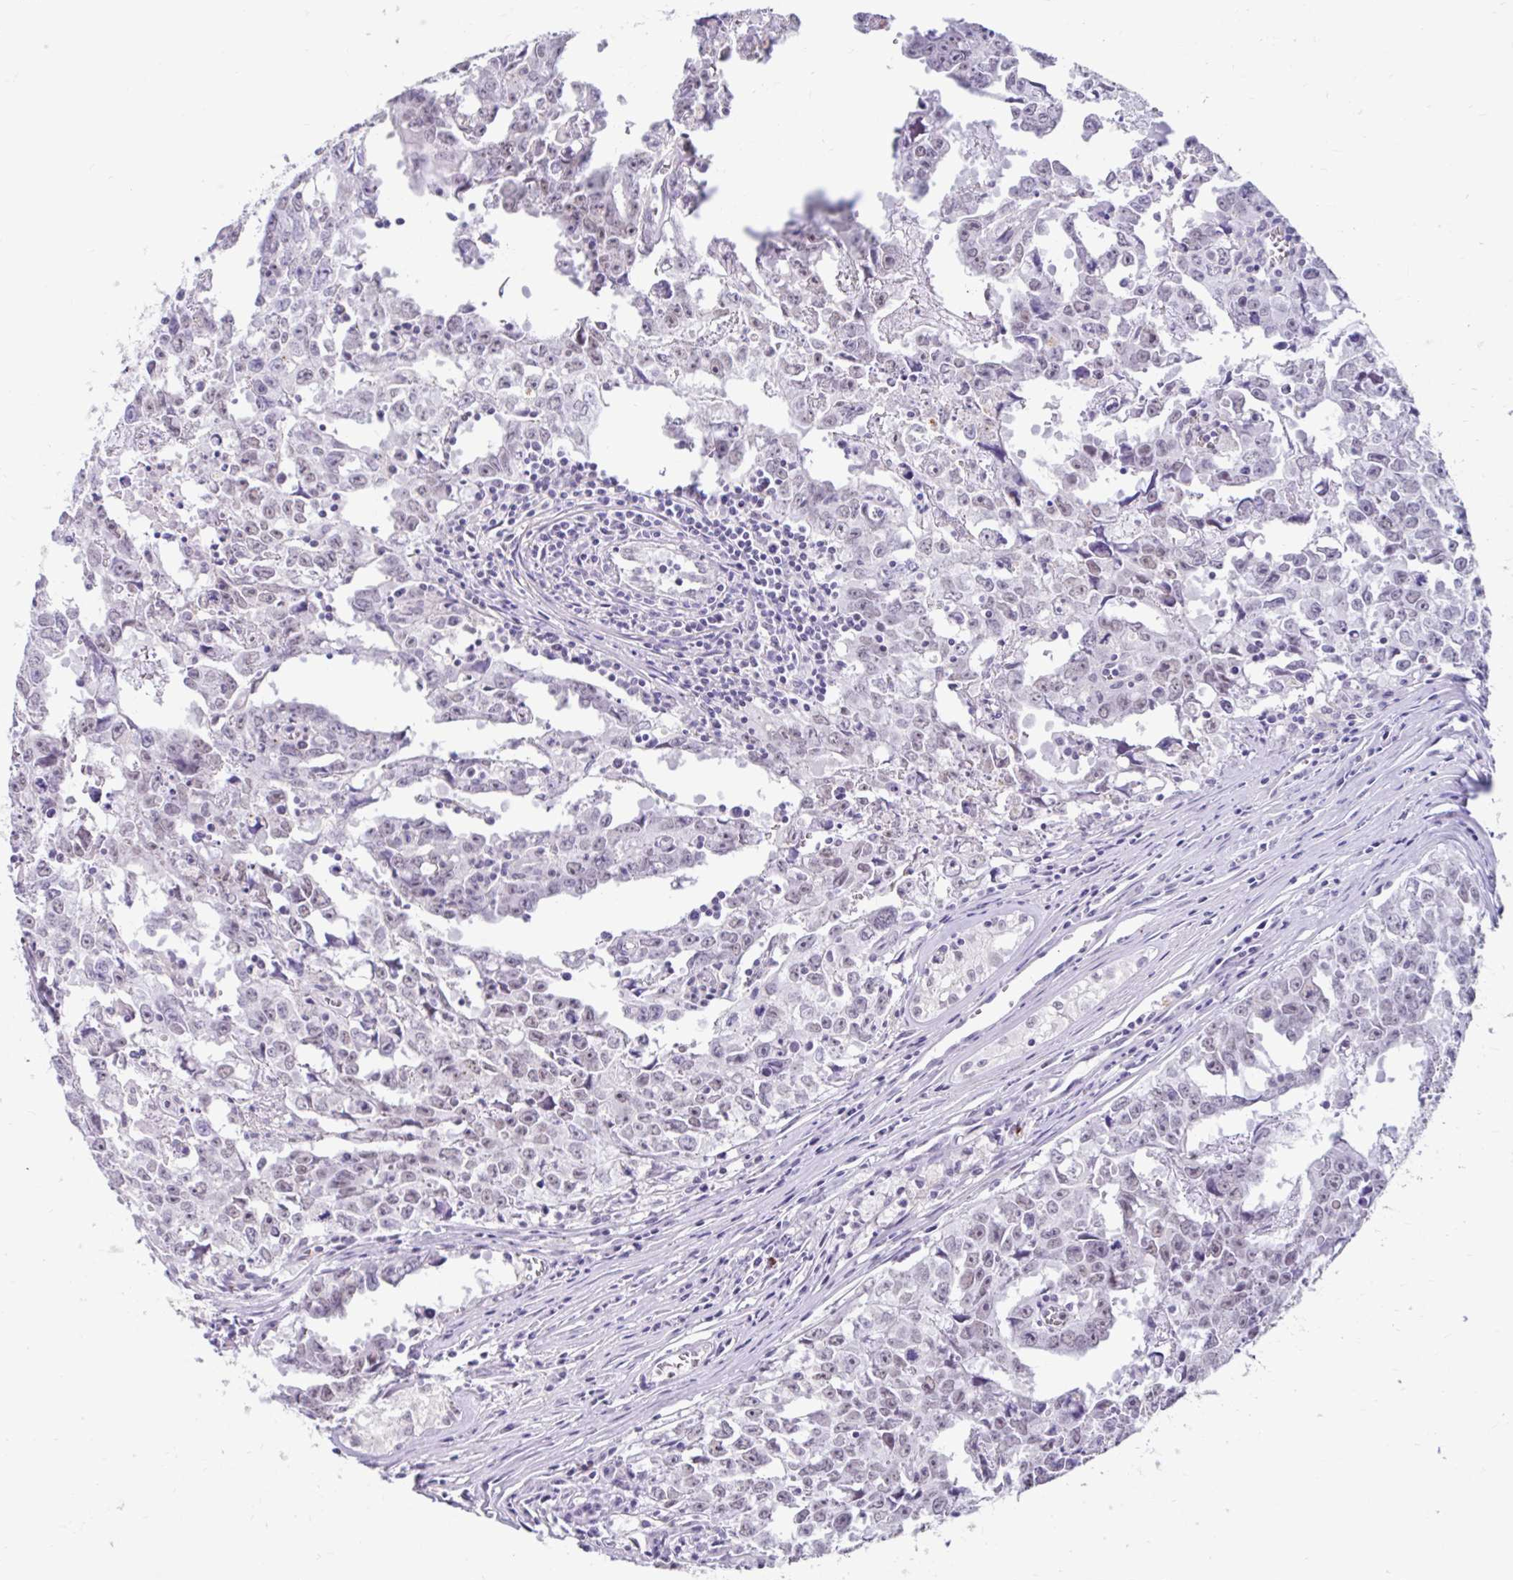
{"staining": {"intensity": "weak", "quantity": "<25%", "location": "nuclear"}, "tissue": "testis cancer", "cell_type": "Tumor cells", "image_type": "cancer", "snomed": [{"axis": "morphology", "description": "Carcinoma, Embryonal, NOS"}, {"axis": "topography", "description": "Testis"}], "caption": "Tumor cells are negative for protein expression in human embryonal carcinoma (testis).", "gene": "DCAF17", "patient": {"sex": "male", "age": 22}}